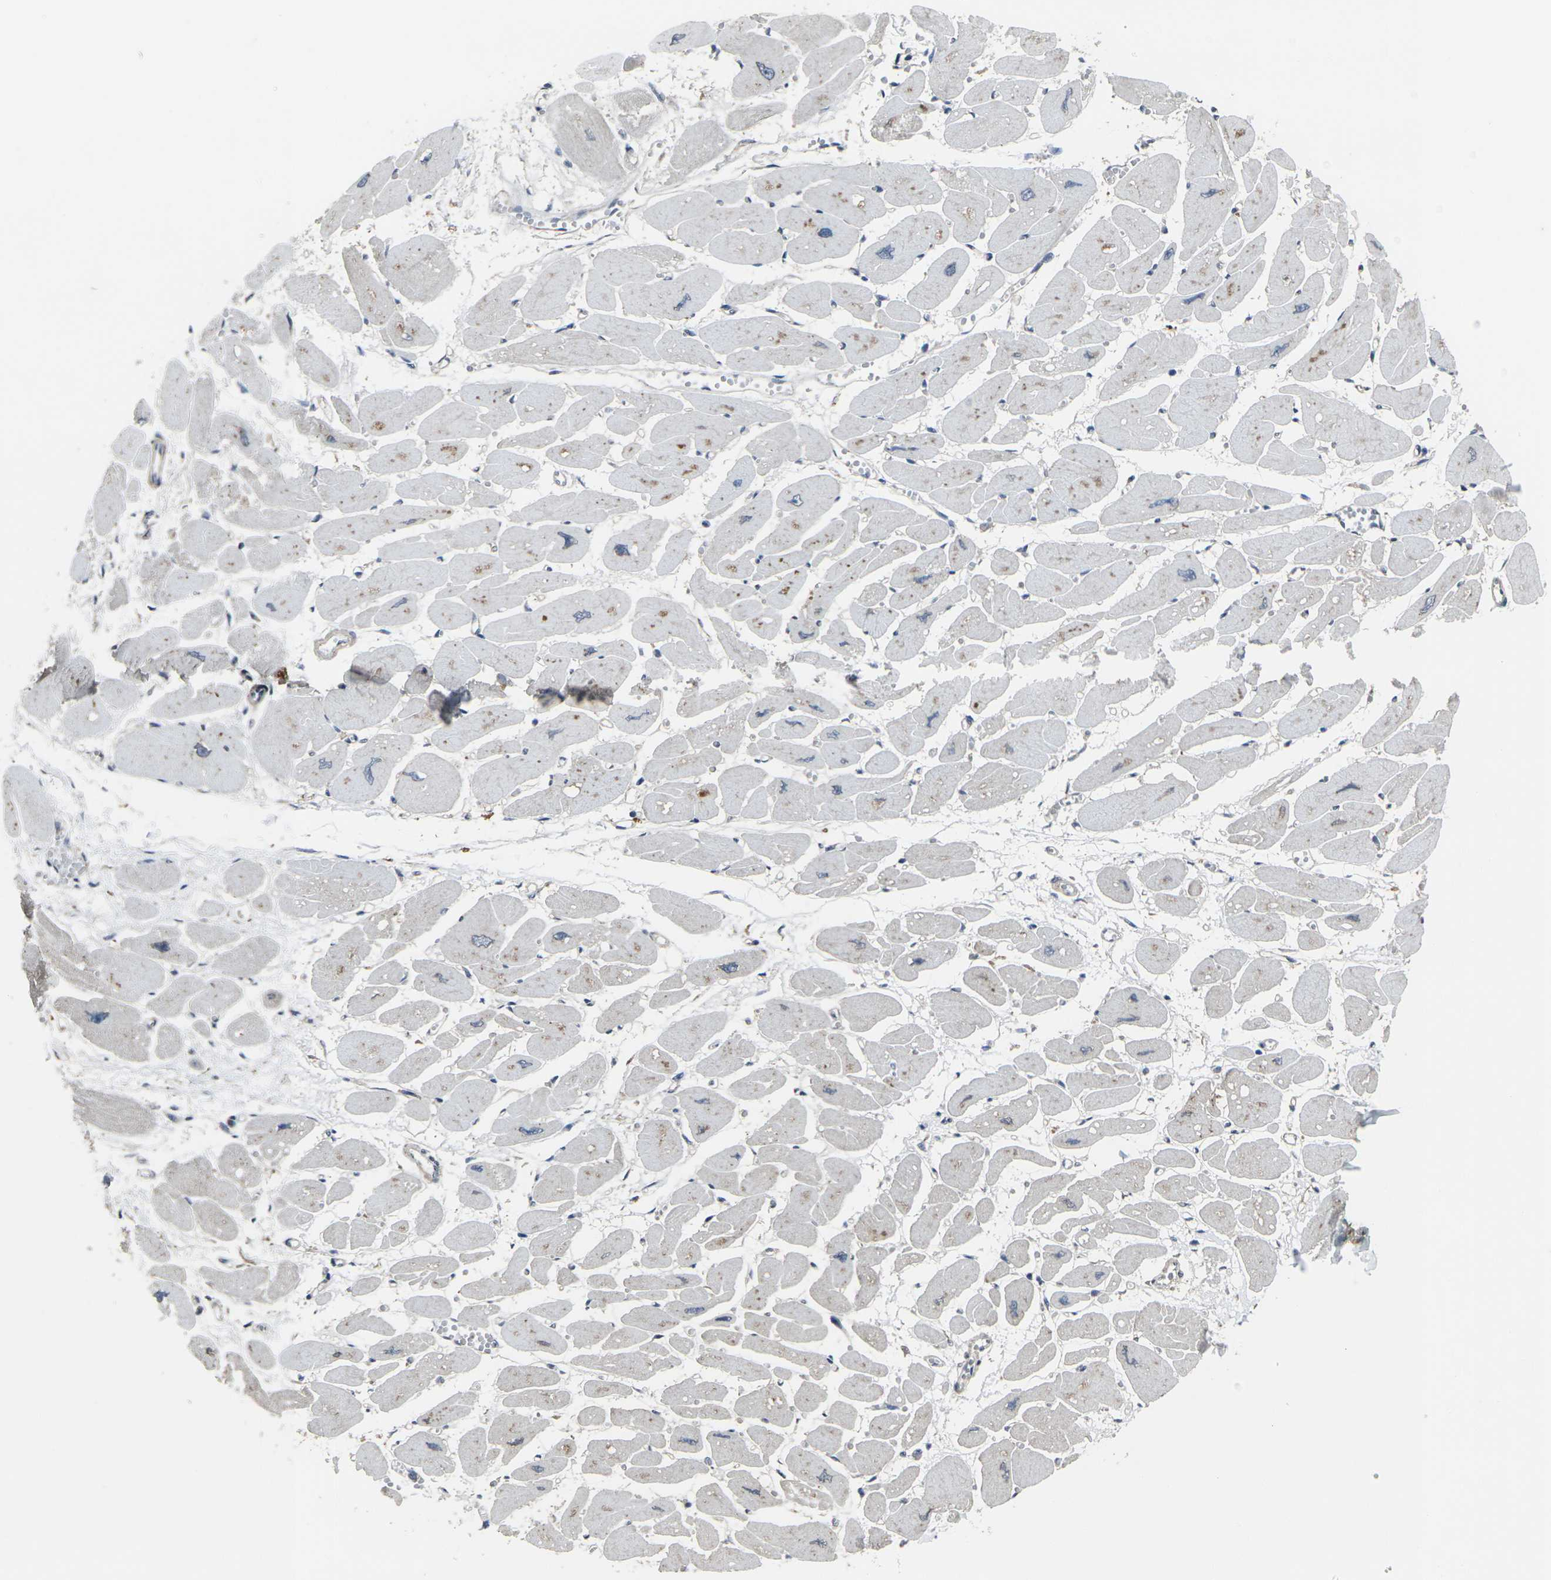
{"staining": {"intensity": "moderate", "quantity": "<25%", "location": "cytoplasmic/membranous"}, "tissue": "heart muscle", "cell_type": "Cardiomyocytes", "image_type": "normal", "snomed": [{"axis": "morphology", "description": "Normal tissue, NOS"}, {"axis": "topography", "description": "Heart"}], "caption": "Heart muscle stained for a protein (brown) demonstrates moderate cytoplasmic/membranous positive expression in about <25% of cardiomyocytes.", "gene": "PRKACB", "patient": {"sex": "female", "age": 54}}